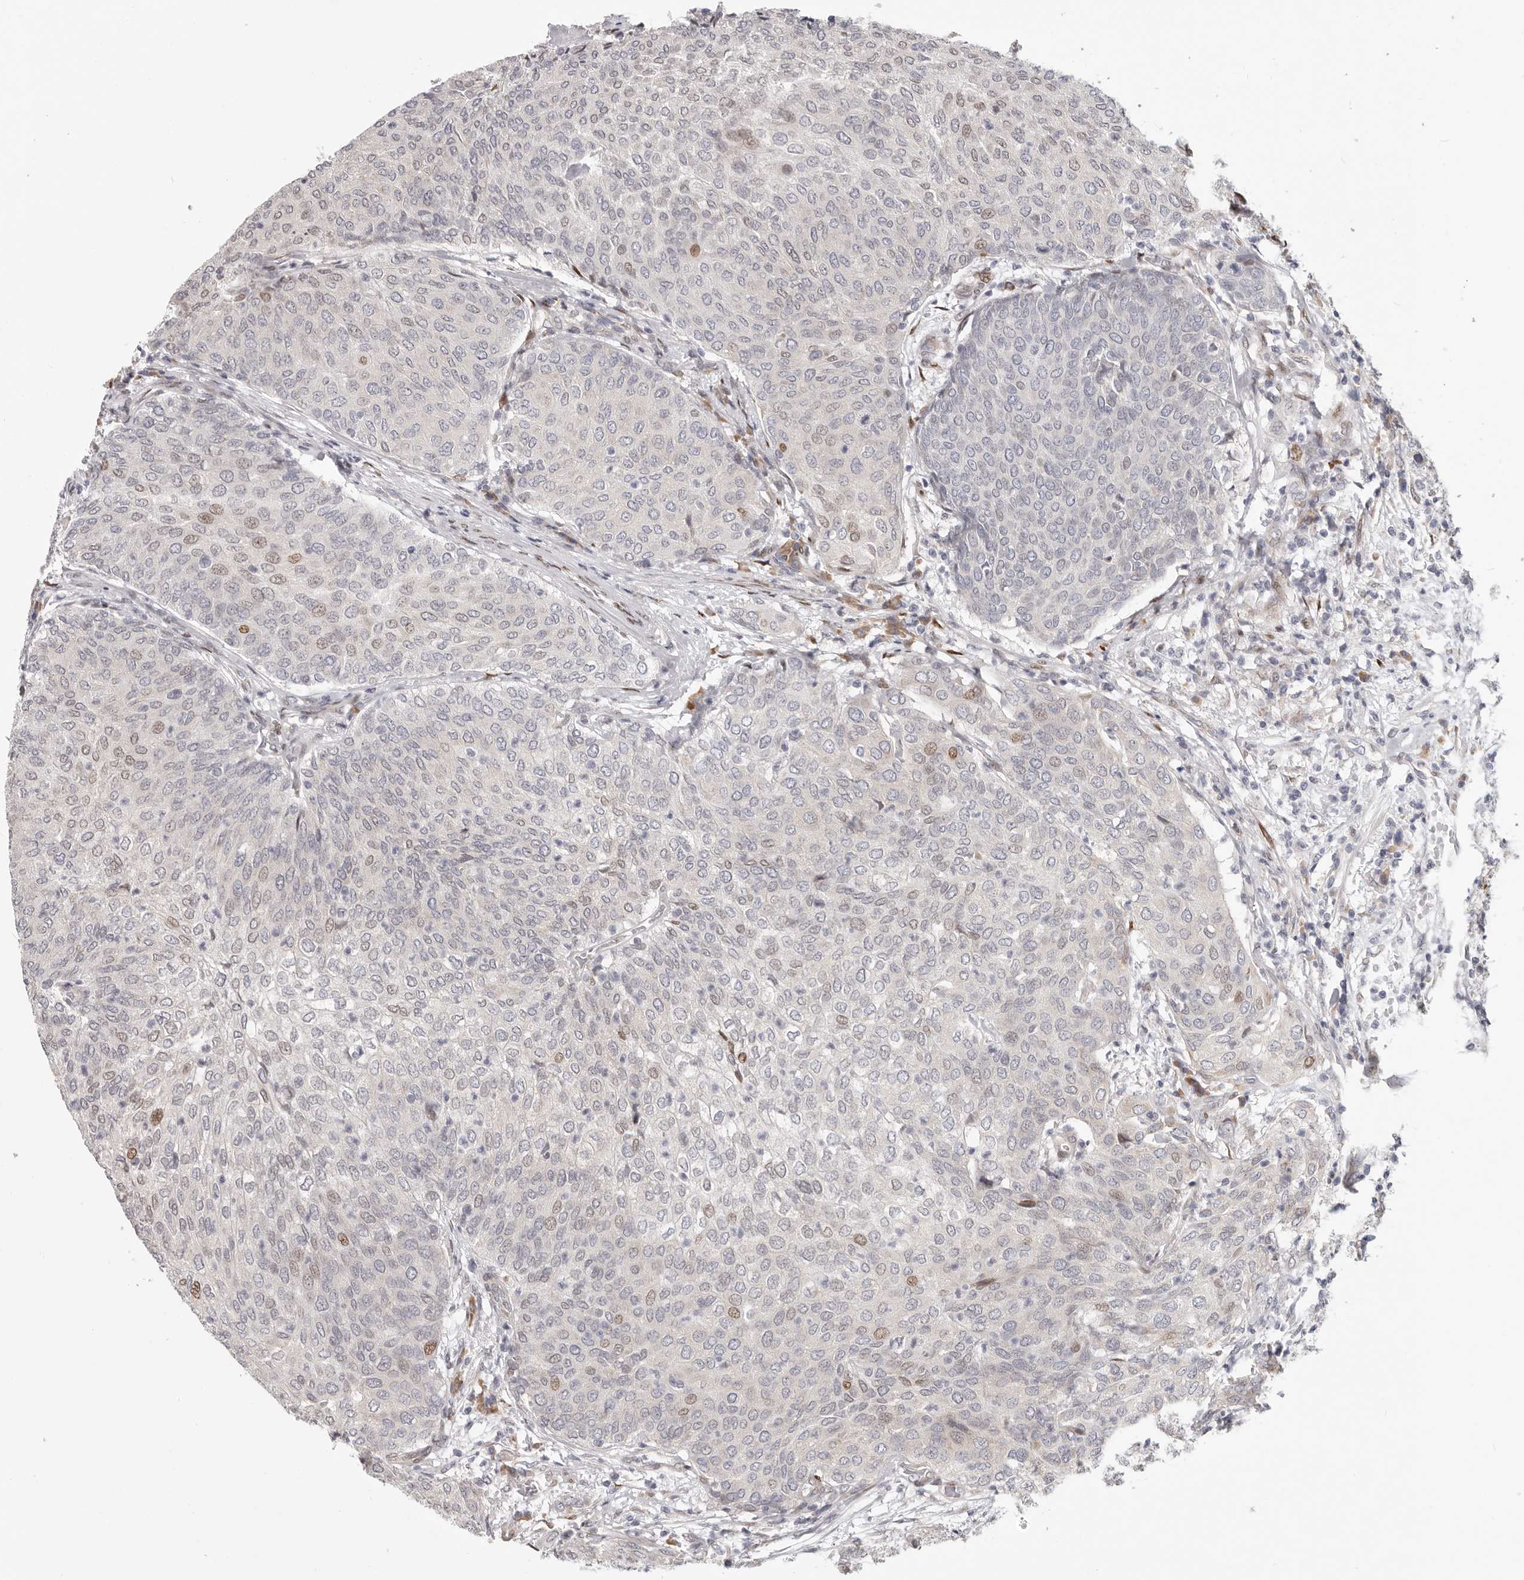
{"staining": {"intensity": "moderate", "quantity": "<25%", "location": "nuclear"}, "tissue": "urothelial cancer", "cell_type": "Tumor cells", "image_type": "cancer", "snomed": [{"axis": "morphology", "description": "Urothelial carcinoma, Low grade"}, {"axis": "topography", "description": "Urinary bladder"}], "caption": "Human urothelial cancer stained for a protein (brown) demonstrates moderate nuclear positive expression in approximately <25% of tumor cells.", "gene": "SRP19", "patient": {"sex": "female", "age": 79}}